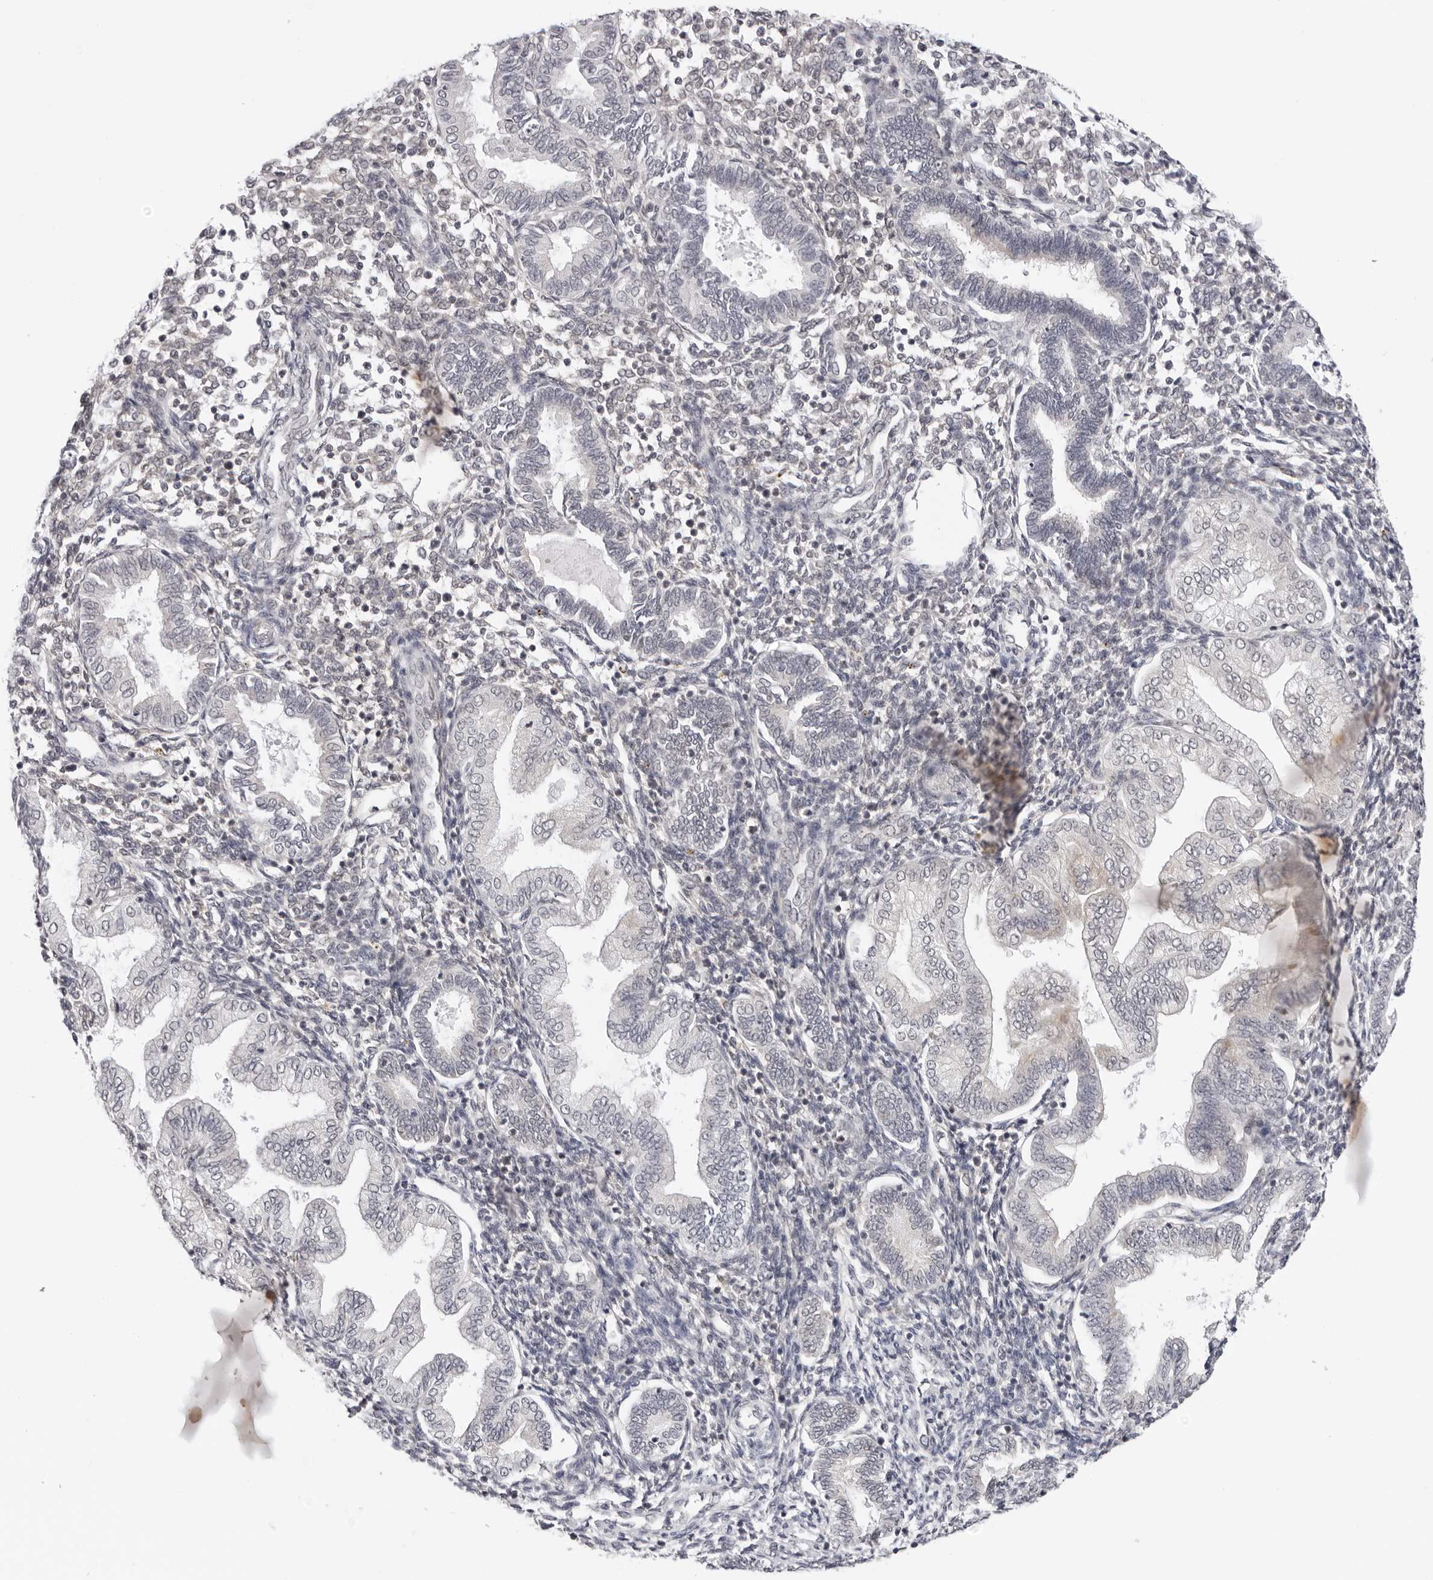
{"staining": {"intensity": "negative", "quantity": "none", "location": "none"}, "tissue": "endometrium", "cell_type": "Cells in endometrial stroma", "image_type": "normal", "snomed": [{"axis": "morphology", "description": "Normal tissue, NOS"}, {"axis": "topography", "description": "Endometrium"}], "caption": "High magnification brightfield microscopy of benign endometrium stained with DAB (3,3'-diaminobenzidine) (brown) and counterstained with hematoxylin (blue): cells in endometrial stroma show no significant staining.", "gene": "PRUNE1", "patient": {"sex": "female", "age": 53}}